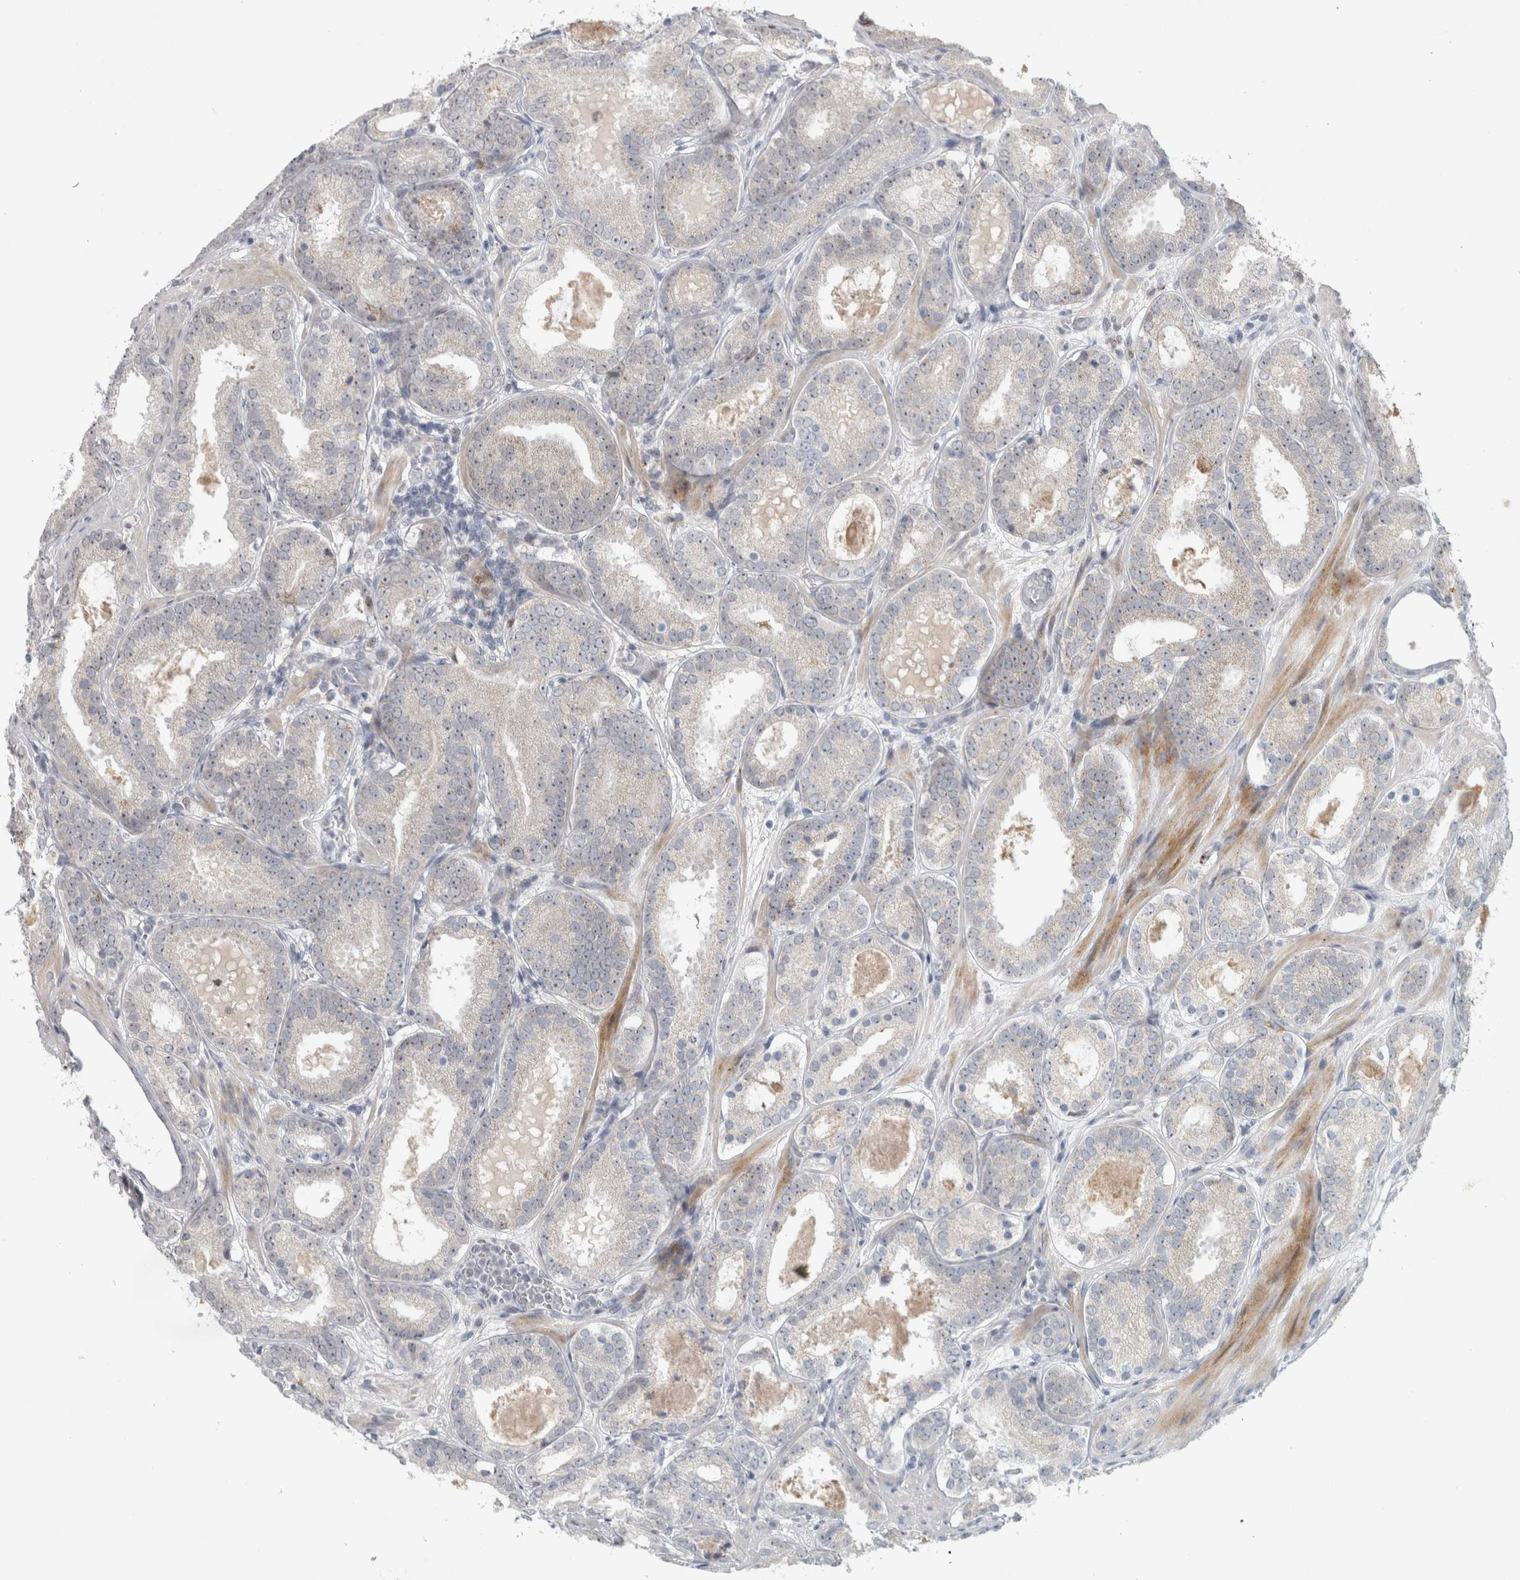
{"staining": {"intensity": "negative", "quantity": "none", "location": "none"}, "tissue": "prostate cancer", "cell_type": "Tumor cells", "image_type": "cancer", "snomed": [{"axis": "morphology", "description": "Adenocarcinoma, Low grade"}, {"axis": "topography", "description": "Prostate"}], "caption": "Micrograph shows no significant protein positivity in tumor cells of prostate low-grade adenocarcinoma. (Immunohistochemistry, brightfield microscopy, high magnification).", "gene": "INSRR", "patient": {"sex": "male", "age": 69}}